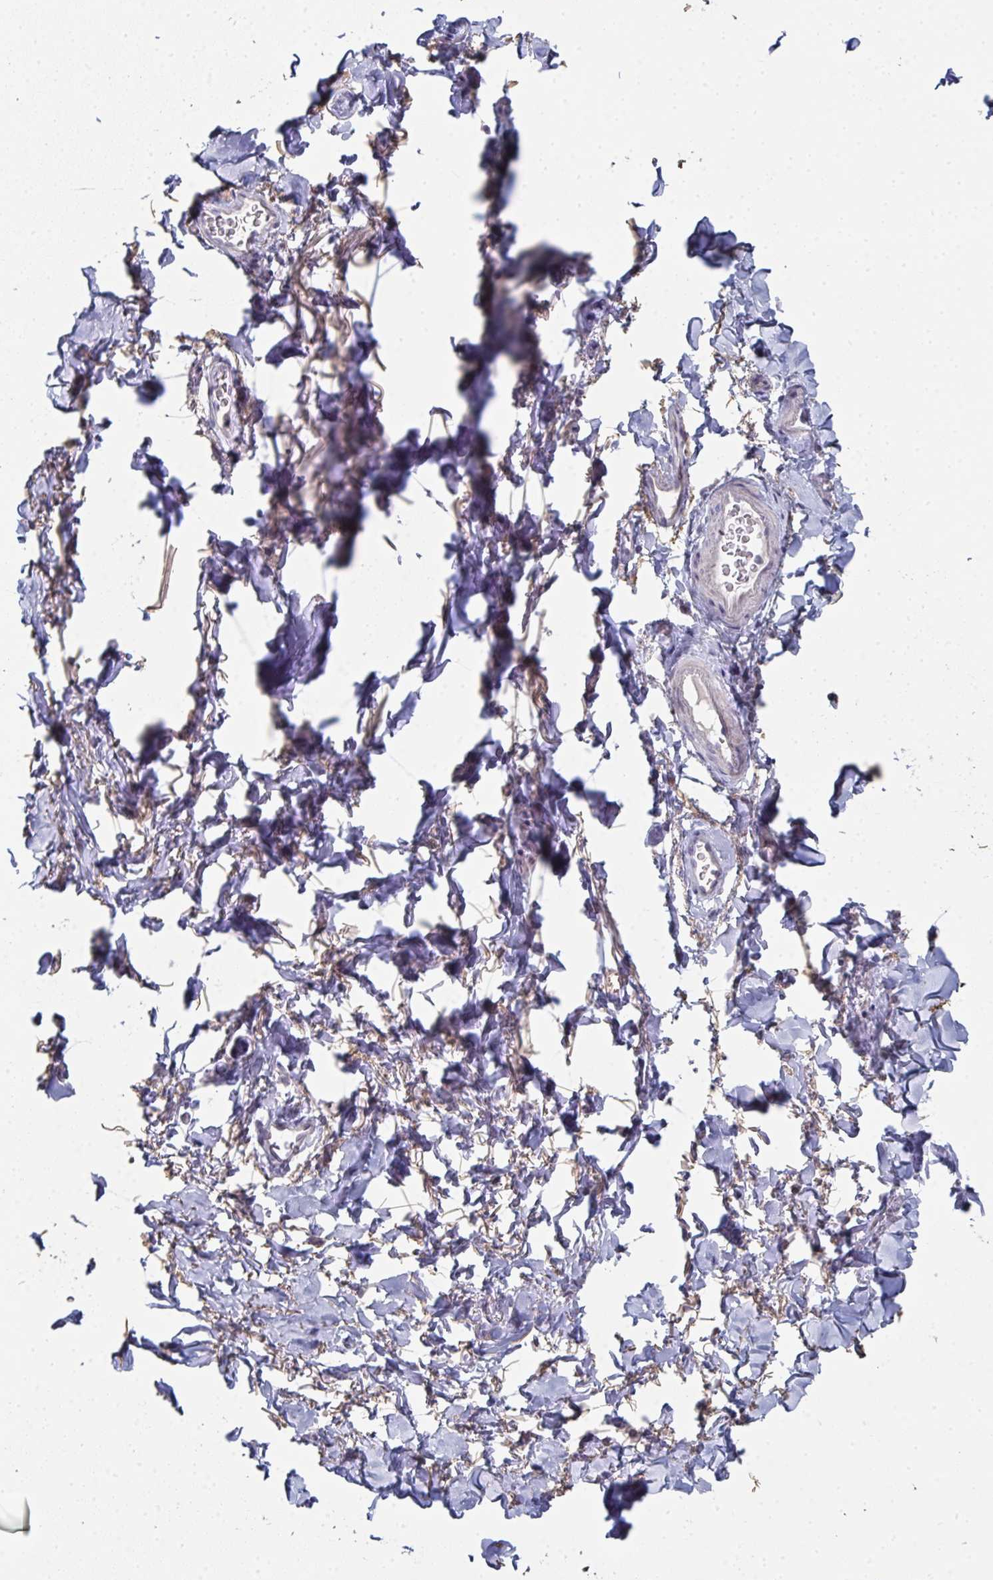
{"staining": {"intensity": "negative", "quantity": "none", "location": "none"}, "tissue": "adipose tissue", "cell_type": "Adipocytes", "image_type": "normal", "snomed": [{"axis": "morphology", "description": "Normal tissue, NOS"}, {"axis": "topography", "description": "Vulva"}, {"axis": "topography", "description": "Peripheral nerve tissue"}], "caption": "The IHC image has no significant expression in adipocytes of adipose tissue. The staining was performed using DAB to visualize the protein expression in brown, while the nuclei were stained in blue with hematoxylin (Magnification: 20x).", "gene": "A1CF", "patient": {"sex": "female", "age": 66}}